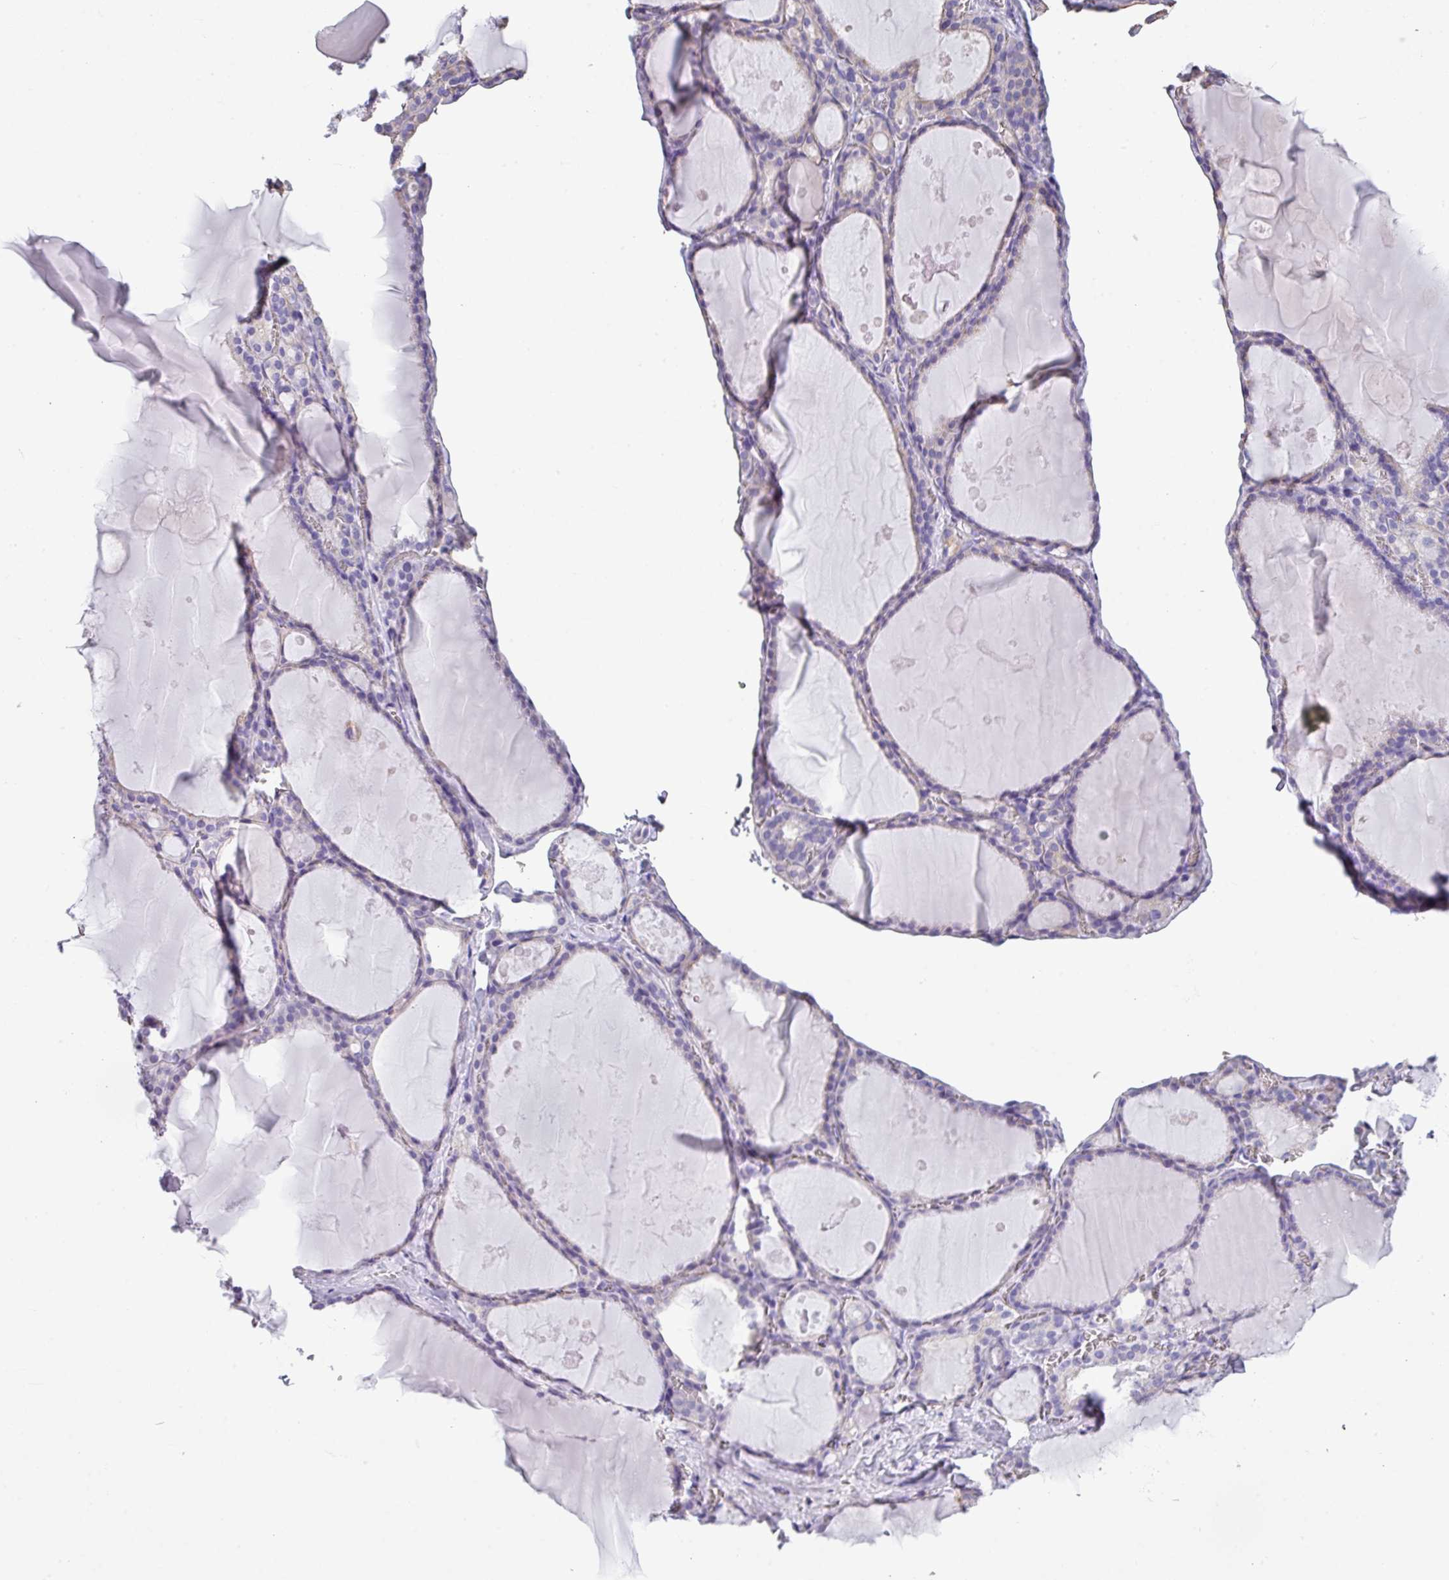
{"staining": {"intensity": "weak", "quantity": "25%-75%", "location": "cytoplasmic/membranous"}, "tissue": "thyroid gland", "cell_type": "Glandular cells", "image_type": "normal", "snomed": [{"axis": "morphology", "description": "Normal tissue, NOS"}, {"axis": "topography", "description": "Thyroid gland"}], "caption": "The histopathology image exhibits staining of benign thyroid gland, revealing weak cytoplasmic/membranous protein staining (brown color) within glandular cells.", "gene": "PALS2", "patient": {"sex": "male", "age": 56}}